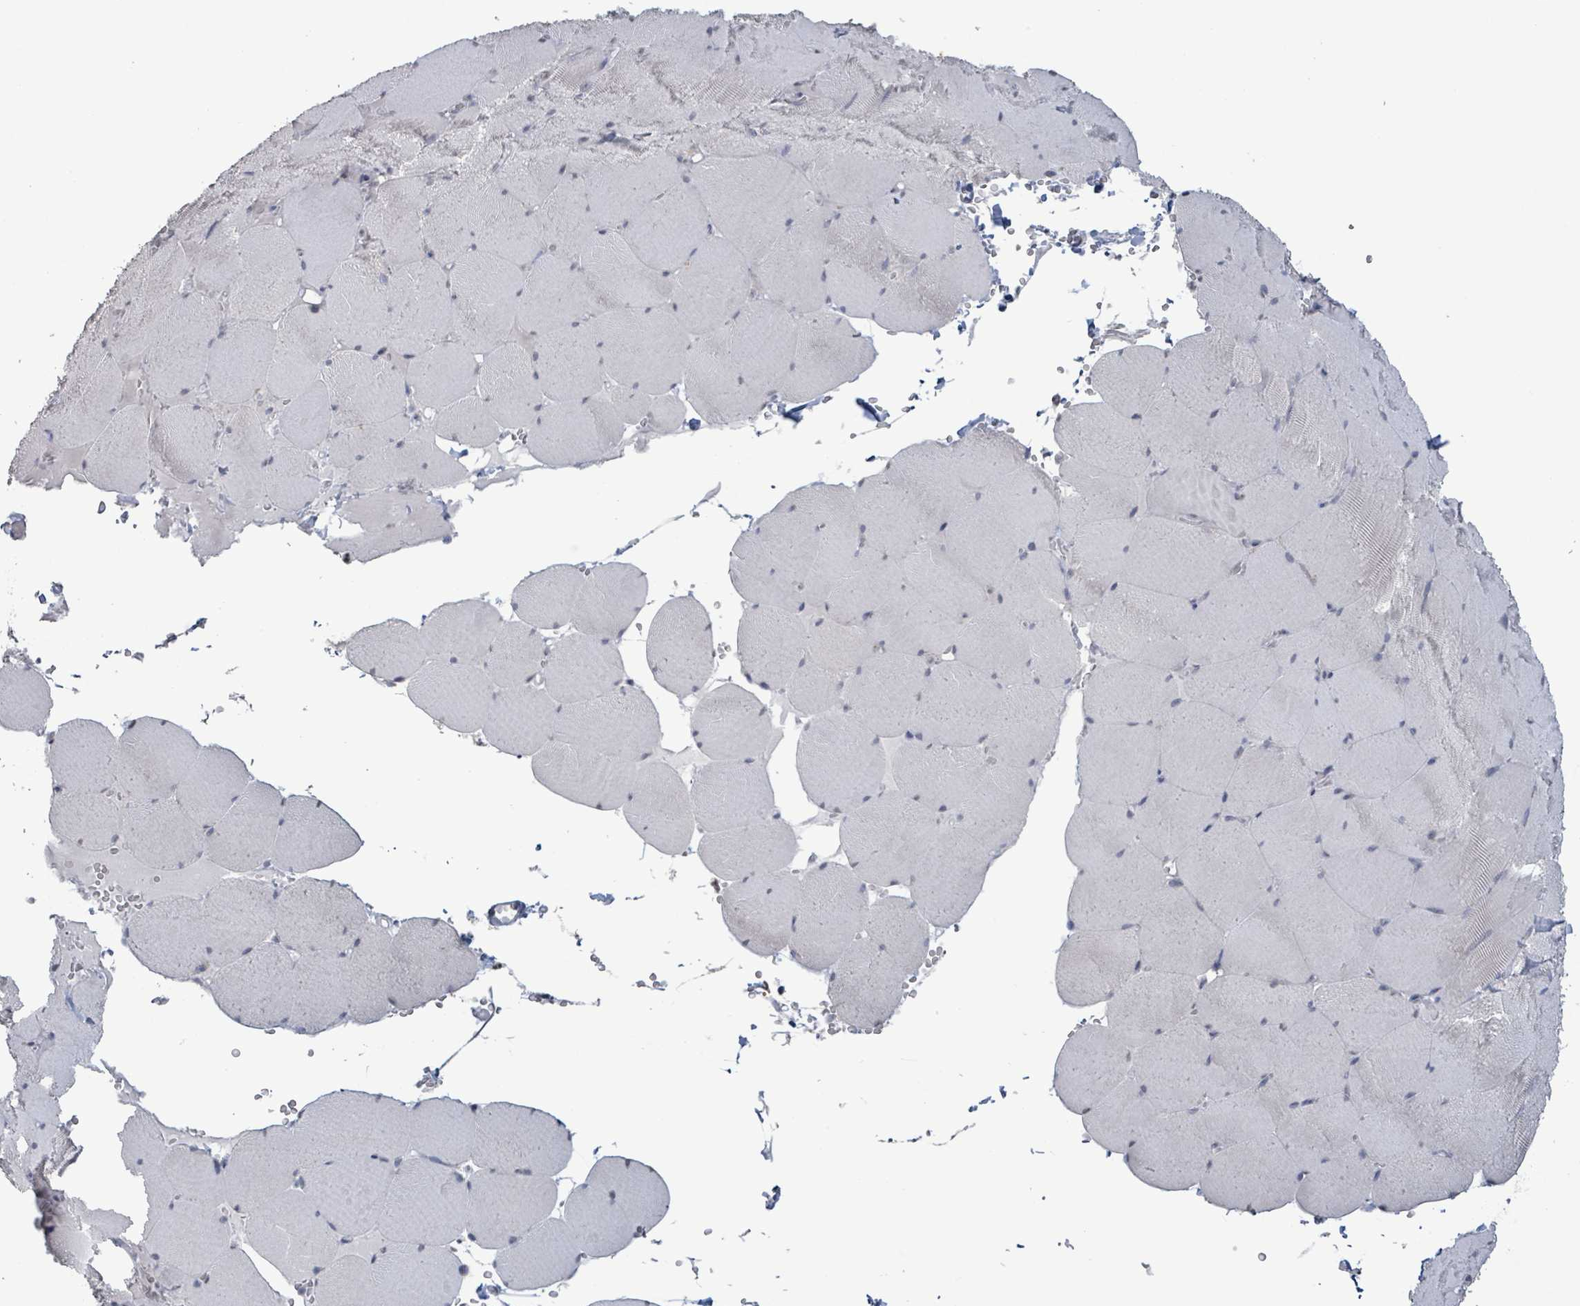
{"staining": {"intensity": "negative", "quantity": "none", "location": "none"}, "tissue": "skeletal muscle", "cell_type": "Myocytes", "image_type": "normal", "snomed": [{"axis": "morphology", "description": "Normal tissue, NOS"}, {"axis": "topography", "description": "Skeletal muscle"}, {"axis": "topography", "description": "Head-Neck"}], "caption": "IHC image of benign human skeletal muscle stained for a protein (brown), which reveals no positivity in myocytes. Brightfield microscopy of IHC stained with DAB (3,3'-diaminobenzidine) (brown) and hematoxylin (blue), captured at high magnification.", "gene": "CA9", "patient": {"sex": "male", "age": 66}}